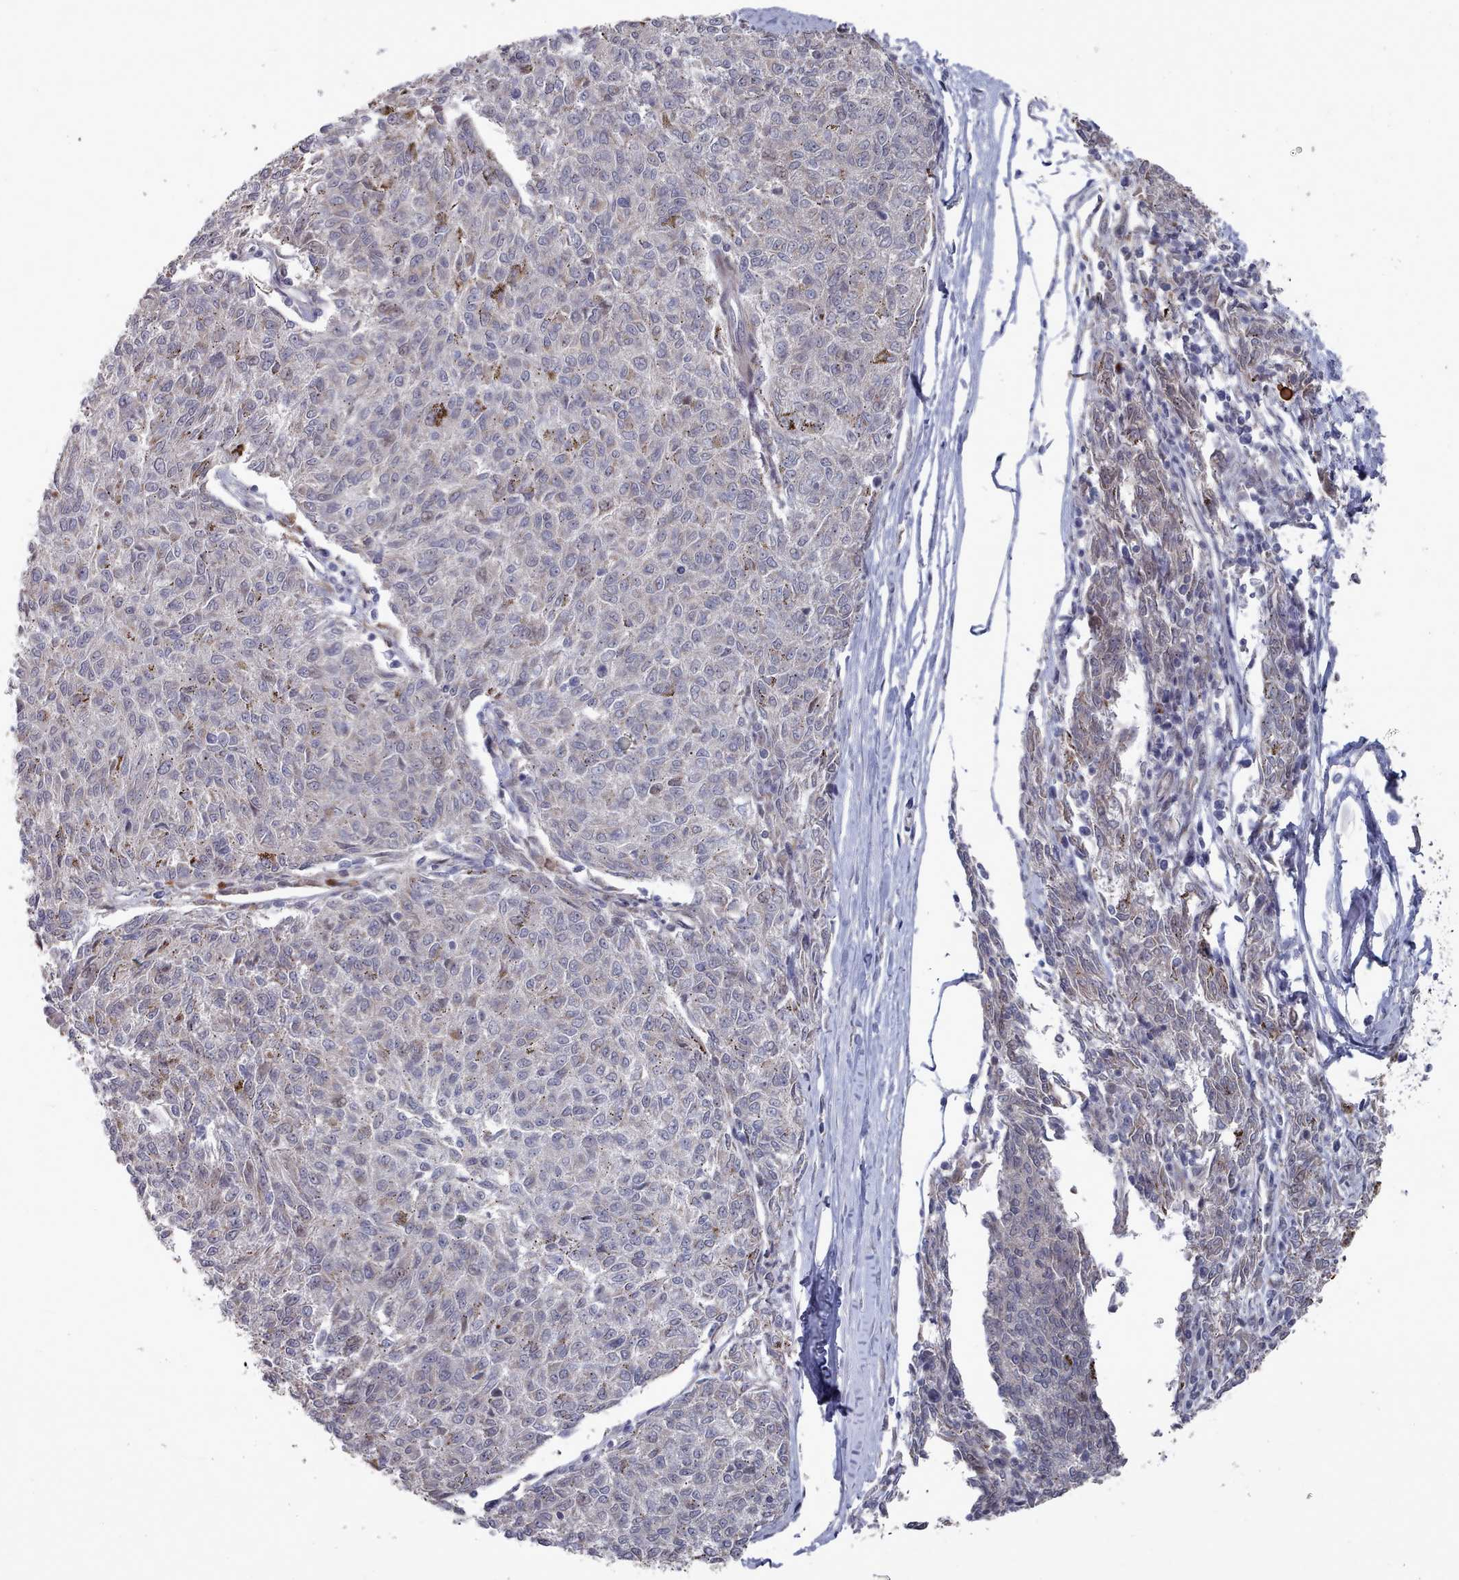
{"staining": {"intensity": "negative", "quantity": "none", "location": "none"}, "tissue": "melanoma", "cell_type": "Tumor cells", "image_type": "cancer", "snomed": [{"axis": "morphology", "description": "Malignant melanoma, NOS"}, {"axis": "topography", "description": "Skin"}], "caption": "Immunohistochemistry (IHC) of human melanoma shows no positivity in tumor cells.", "gene": "CPSF4", "patient": {"sex": "female", "age": 72}}